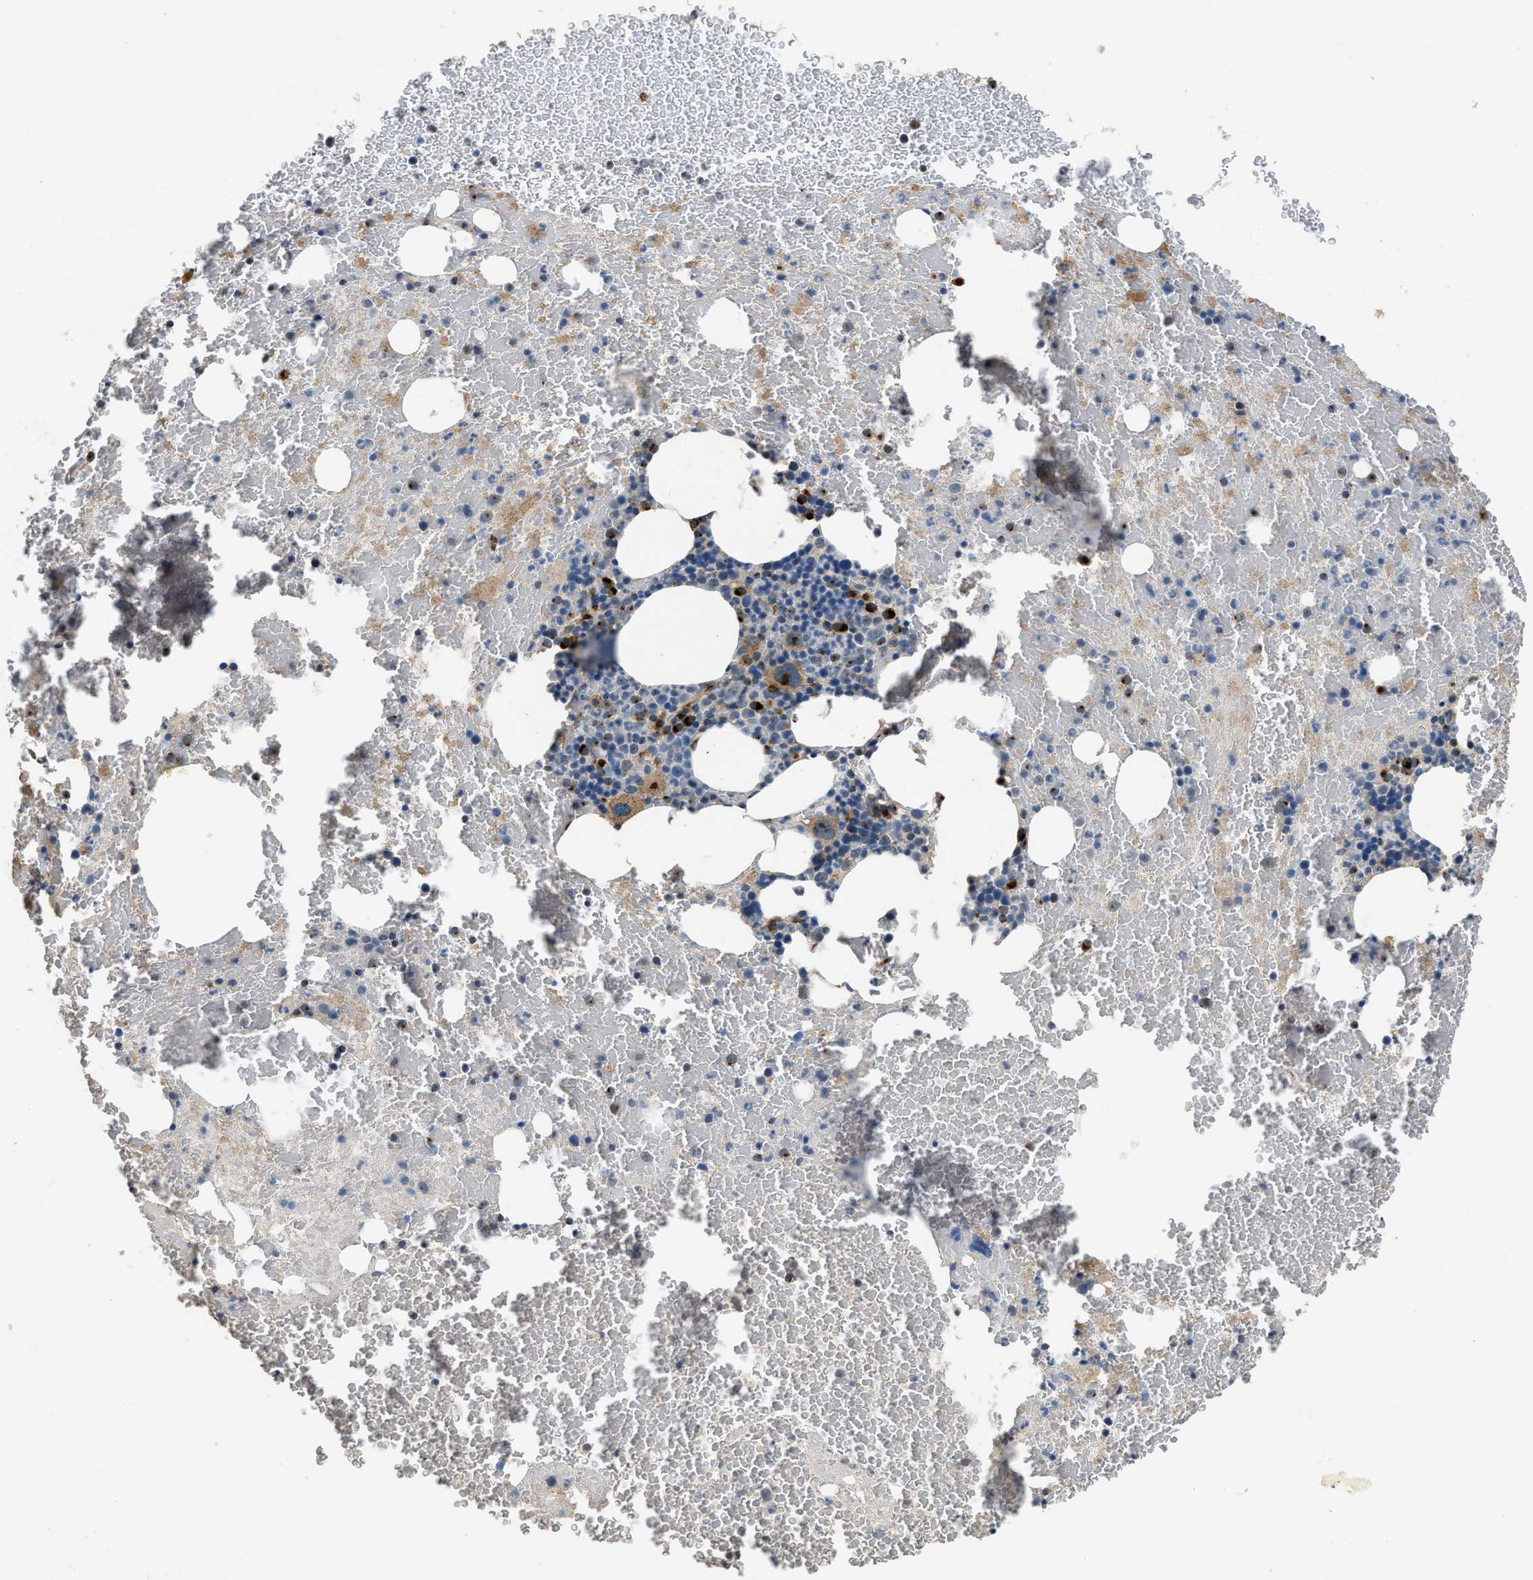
{"staining": {"intensity": "strong", "quantity": "<25%", "location": "cytoplasmic/membranous"}, "tissue": "bone marrow", "cell_type": "Hematopoietic cells", "image_type": "normal", "snomed": [{"axis": "morphology", "description": "Normal tissue, NOS"}, {"axis": "morphology", "description": "Inflammation, NOS"}, {"axis": "topography", "description": "Bone marrow"}], "caption": "Immunohistochemistry (IHC) image of benign bone marrow: human bone marrow stained using IHC exhibits medium levels of strong protein expression localized specifically in the cytoplasmic/membranous of hematopoietic cells, appearing as a cytoplasmic/membranous brown color.", "gene": "IPO7", "patient": {"sex": "male", "age": 47}}